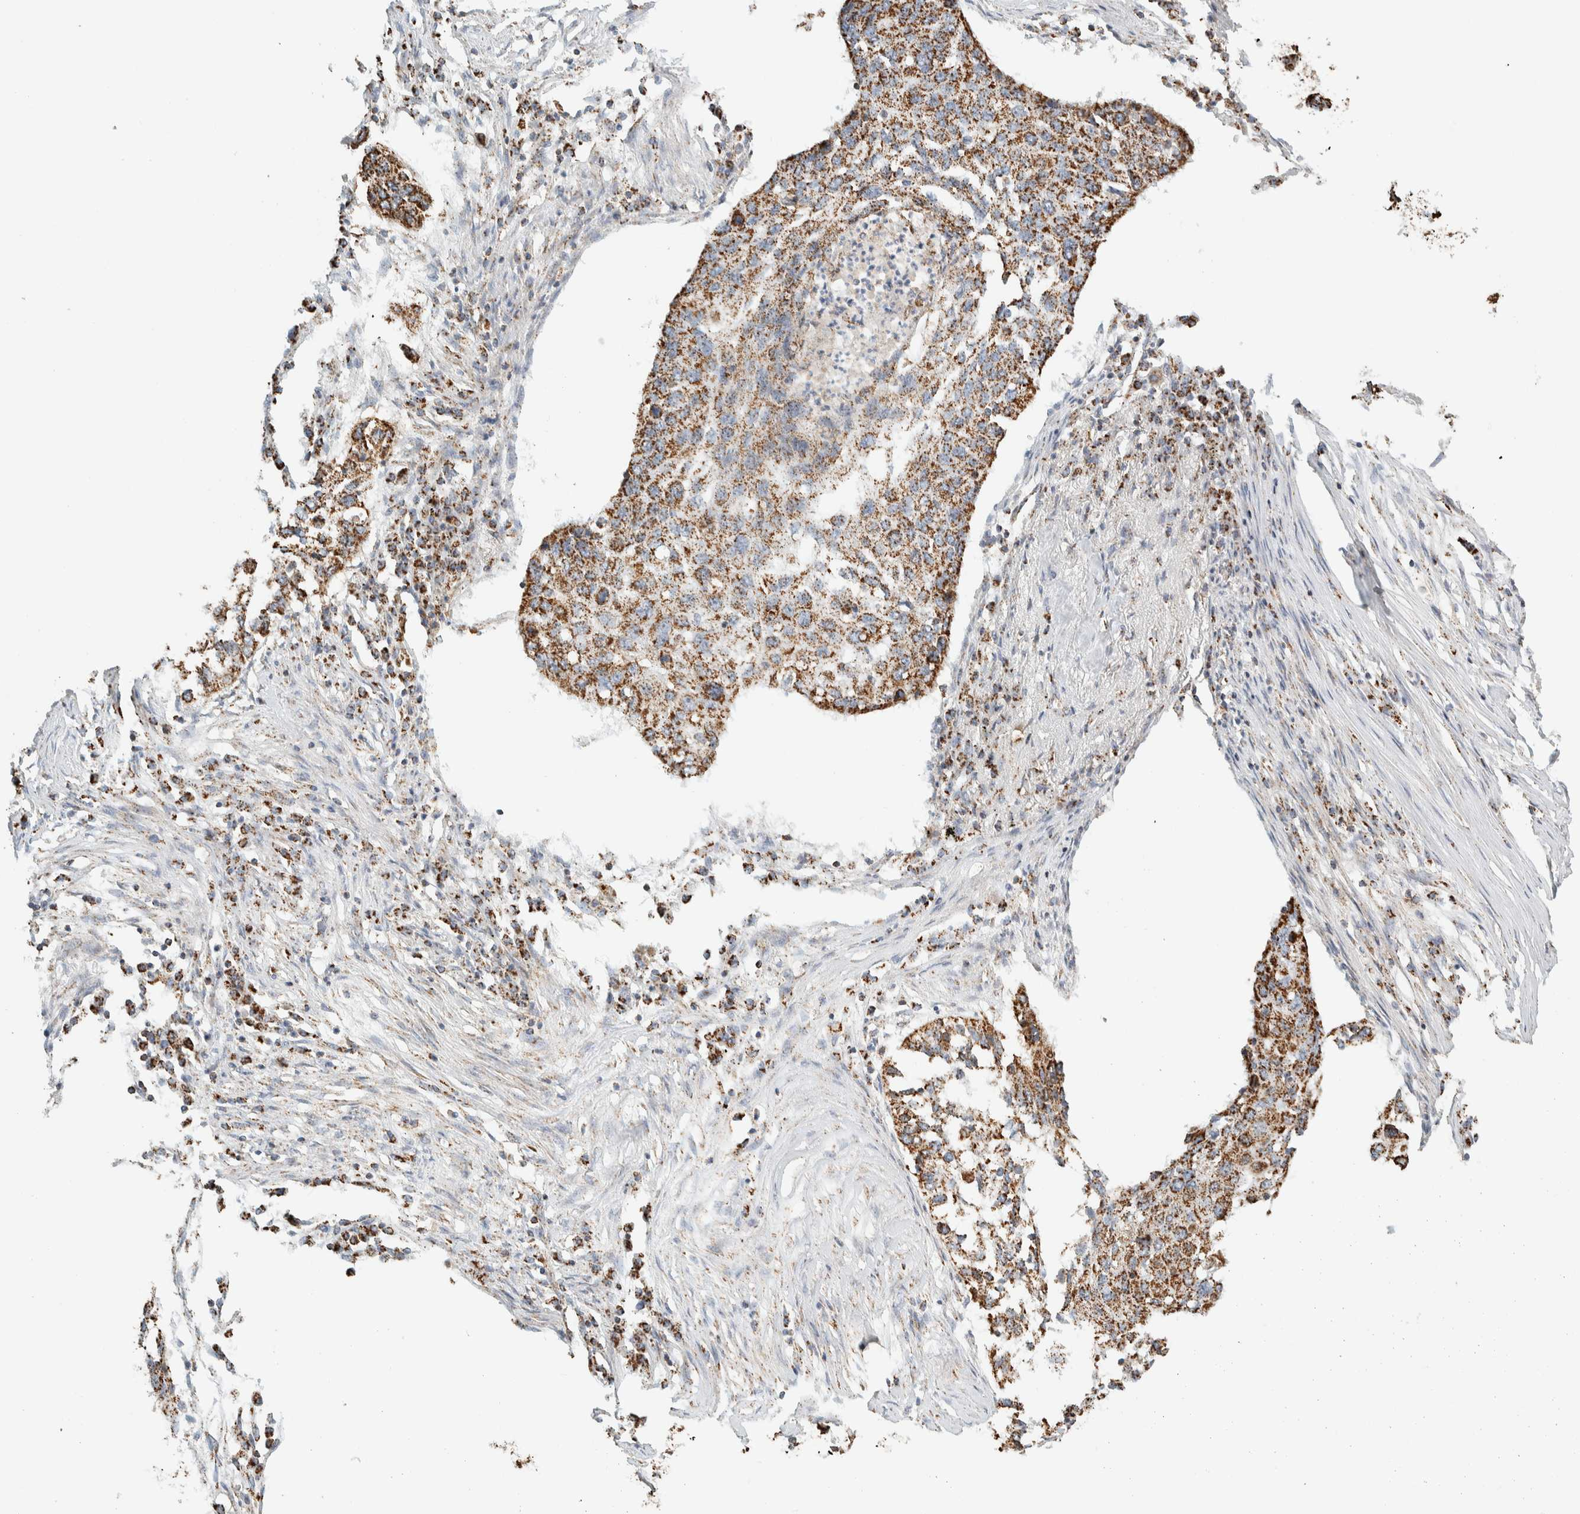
{"staining": {"intensity": "moderate", "quantity": ">75%", "location": "cytoplasmic/membranous"}, "tissue": "lung cancer", "cell_type": "Tumor cells", "image_type": "cancer", "snomed": [{"axis": "morphology", "description": "Squamous cell carcinoma, NOS"}, {"axis": "topography", "description": "Lung"}], "caption": "A brown stain highlights moderate cytoplasmic/membranous expression of a protein in lung cancer tumor cells.", "gene": "ZNF454", "patient": {"sex": "female", "age": 63}}